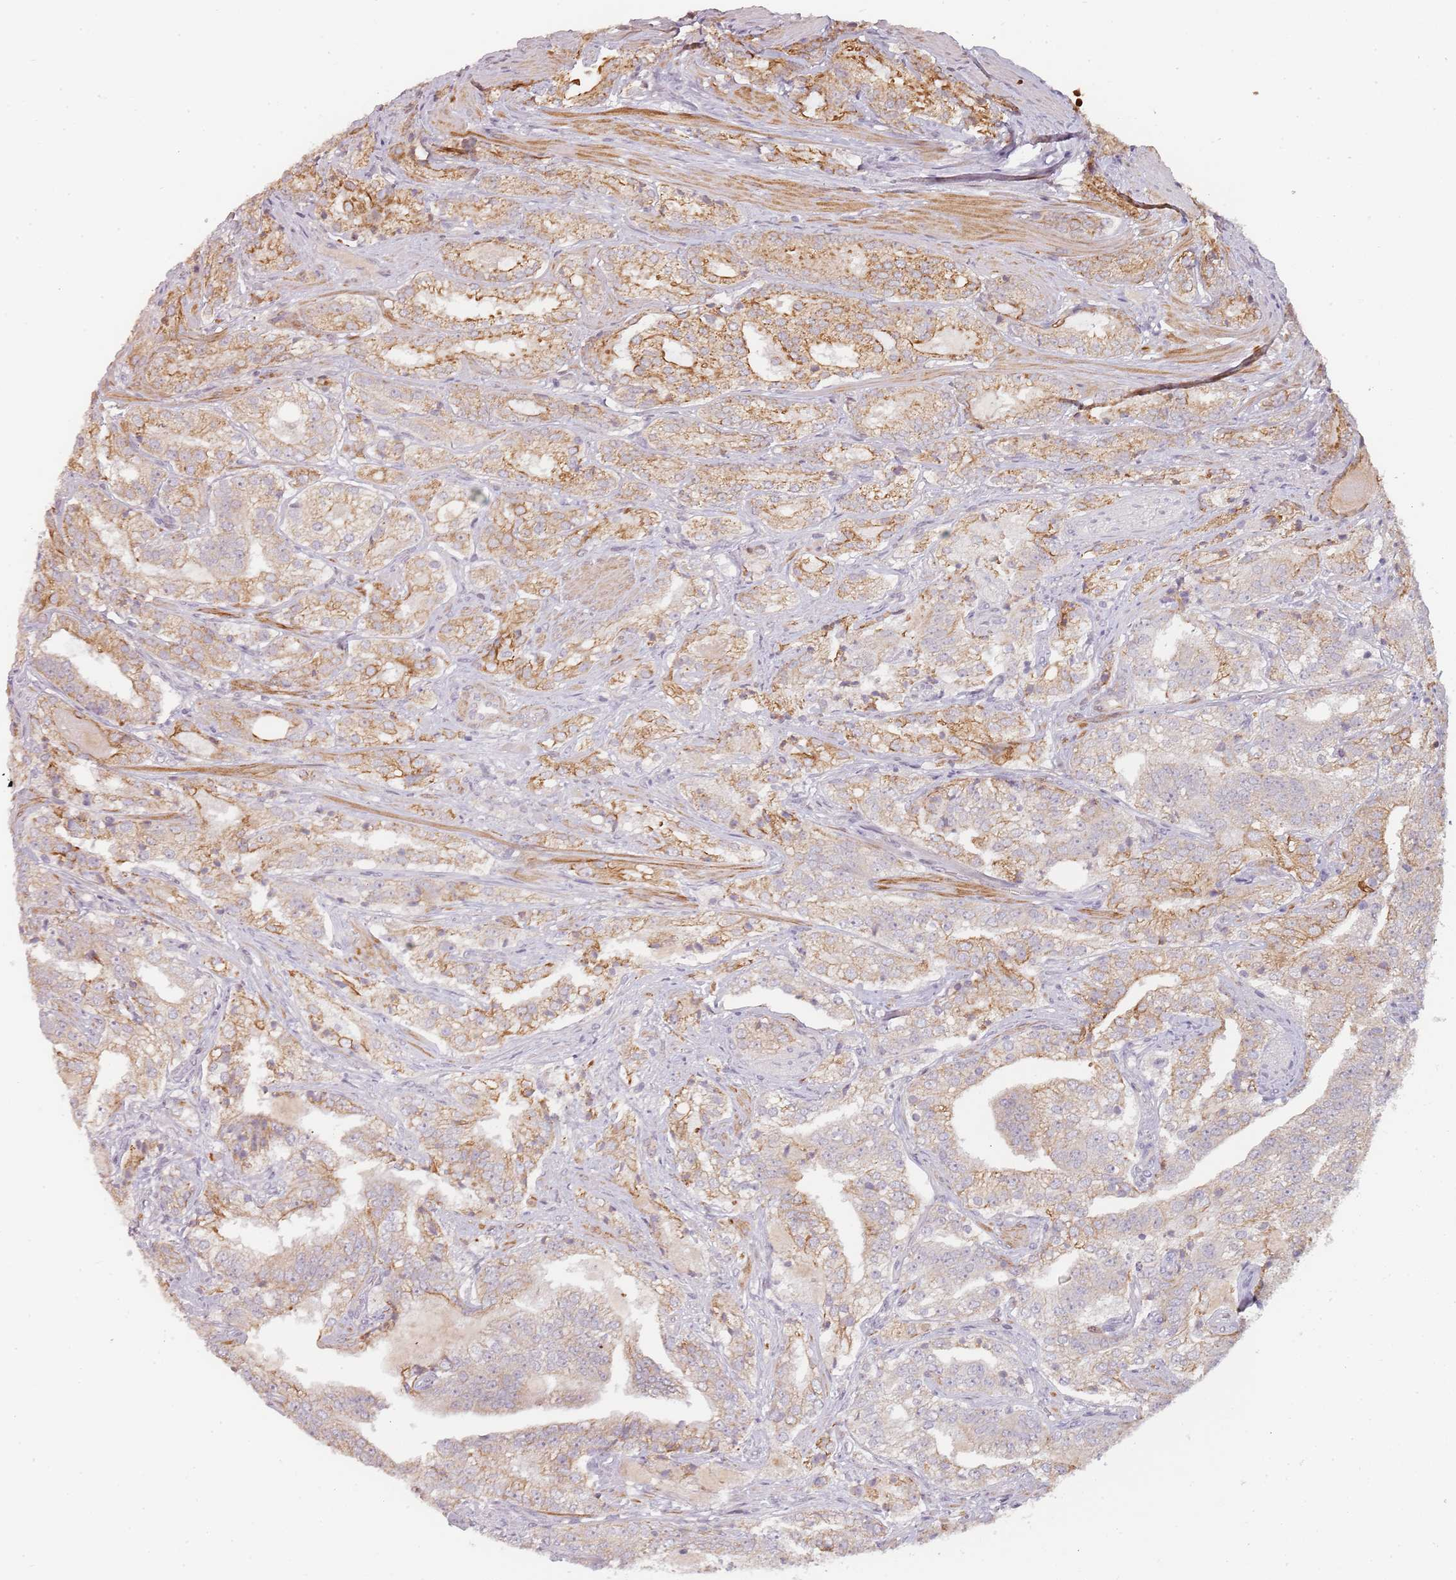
{"staining": {"intensity": "moderate", "quantity": "25%-75%", "location": "cytoplasmic/membranous"}, "tissue": "prostate cancer", "cell_type": "Tumor cells", "image_type": "cancer", "snomed": [{"axis": "morphology", "description": "Adenocarcinoma, High grade"}, {"axis": "topography", "description": "Prostate"}], "caption": "An image of prostate cancer stained for a protein demonstrates moderate cytoplasmic/membranous brown staining in tumor cells. (brown staining indicates protein expression, while blue staining denotes nuclei).", "gene": "RPS6KA2", "patient": {"sex": "male", "age": 63}}